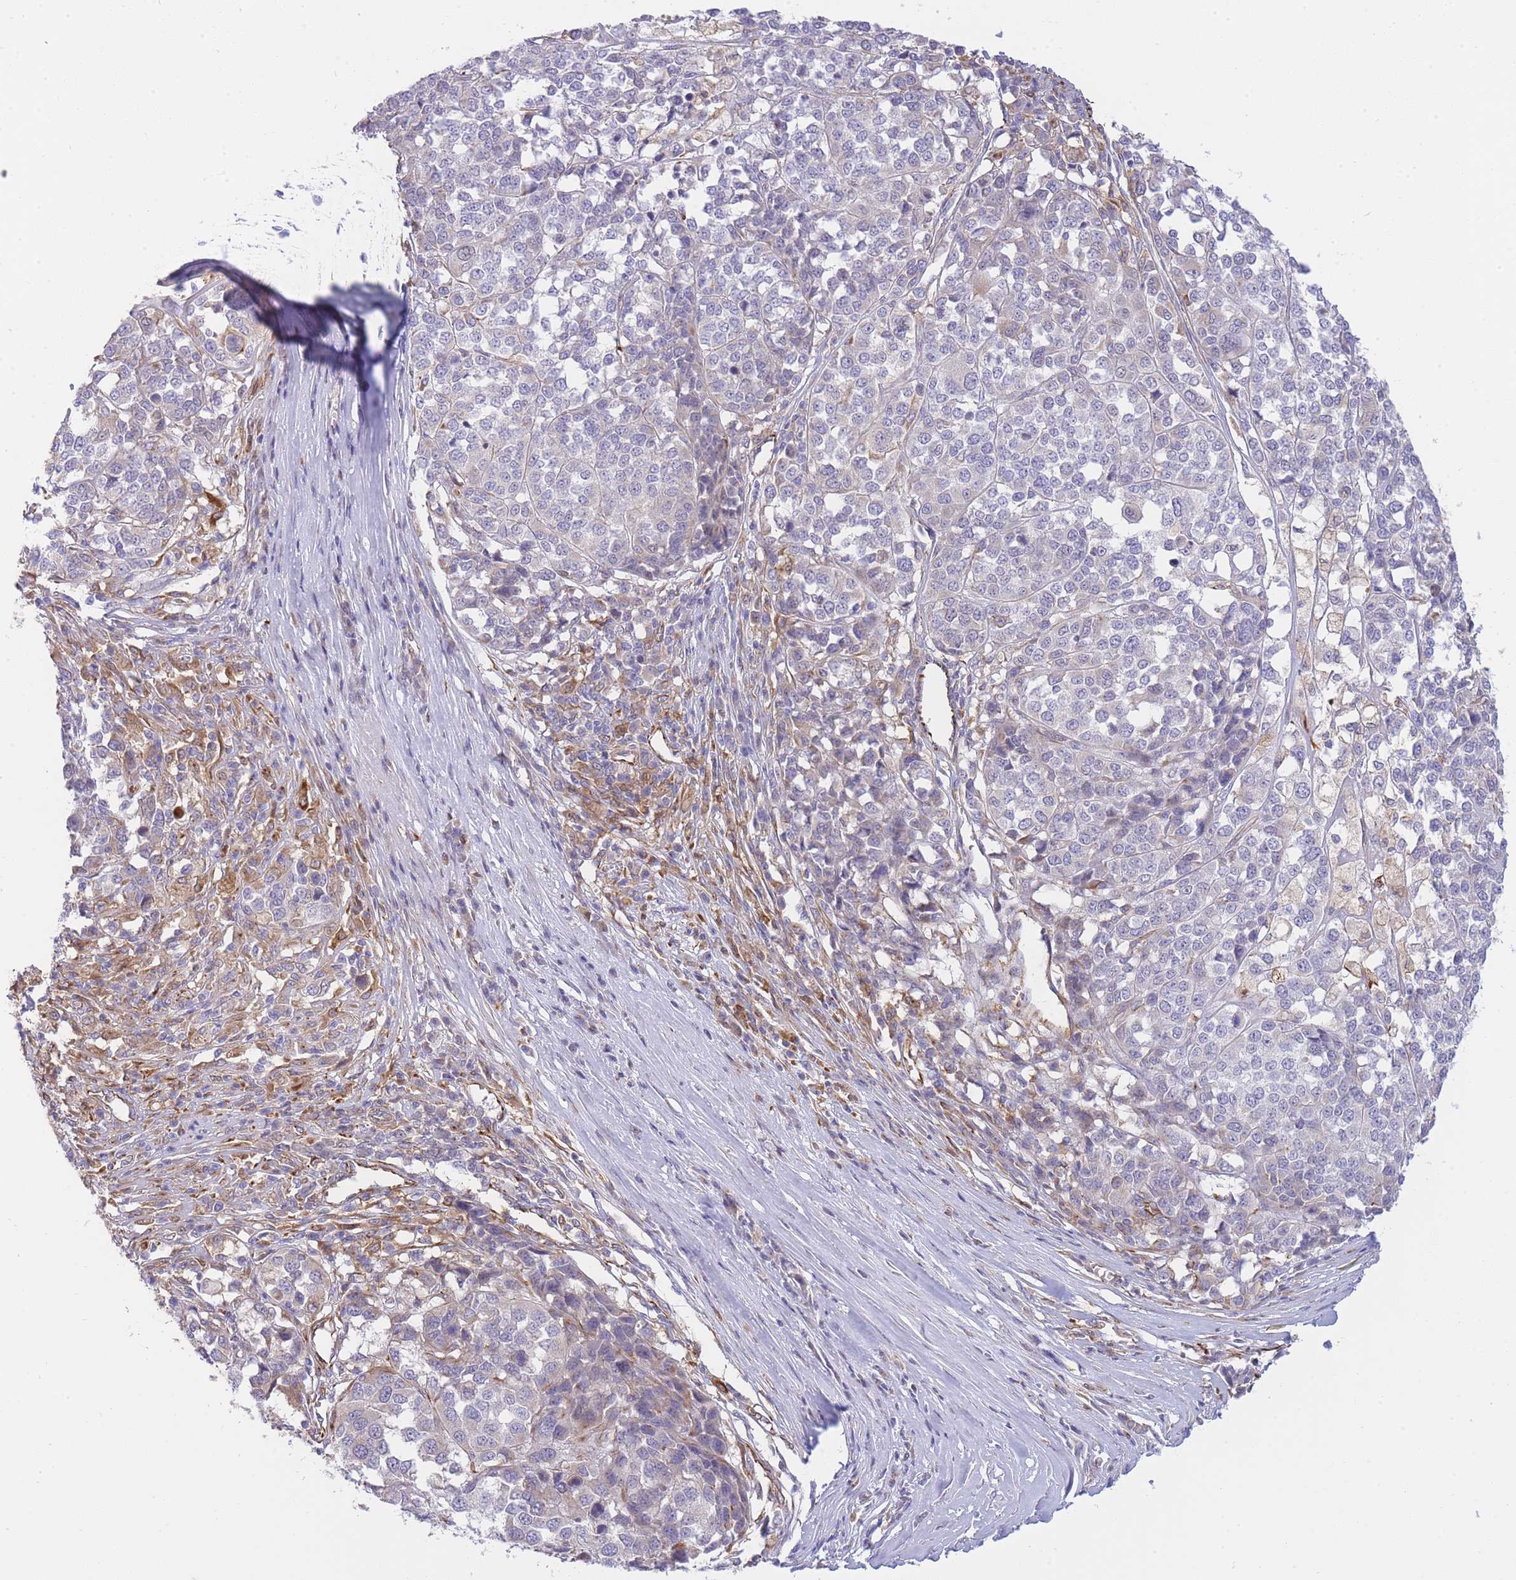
{"staining": {"intensity": "negative", "quantity": "none", "location": "none"}, "tissue": "melanoma", "cell_type": "Tumor cells", "image_type": "cancer", "snomed": [{"axis": "morphology", "description": "Malignant melanoma, Metastatic site"}, {"axis": "topography", "description": "Lymph node"}], "caption": "Human melanoma stained for a protein using immunohistochemistry (IHC) demonstrates no expression in tumor cells.", "gene": "ECPAS", "patient": {"sex": "male", "age": 44}}